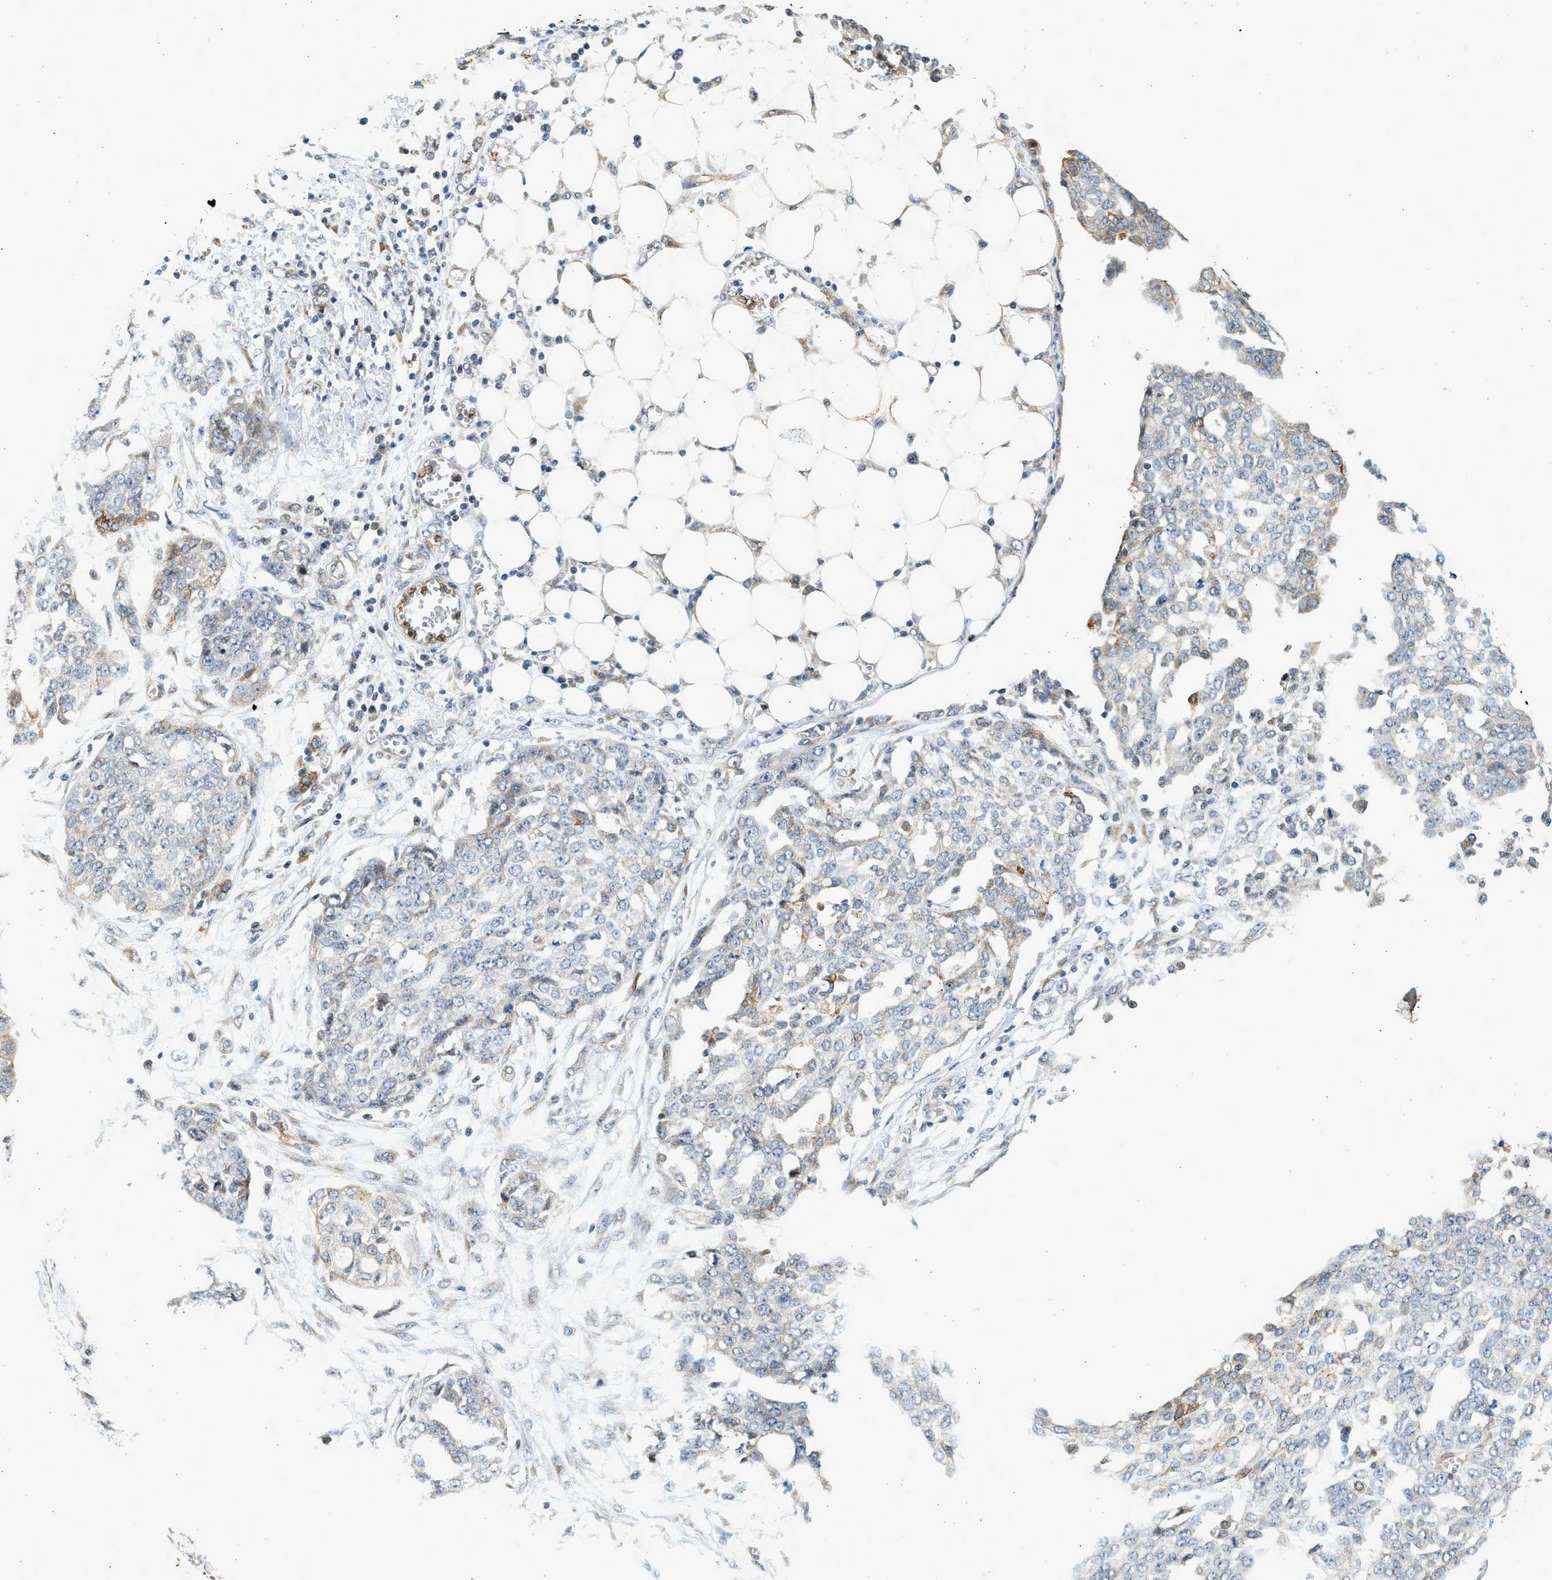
{"staining": {"intensity": "weak", "quantity": "<25%", "location": "cytoplasmic/membranous"}, "tissue": "ovarian cancer", "cell_type": "Tumor cells", "image_type": "cancer", "snomed": [{"axis": "morphology", "description": "Cystadenocarcinoma, serous, NOS"}, {"axis": "topography", "description": "Soft tissue"}, {"axis": "topography", "description": "Ovary"}], "caption": "An image of serous cystadenocarcinoma (ovarian) stained for a protein shows no brown staining in tumor cells. Nuclei are stained in blue.", "gene": "NRSN2", "patient": {"sex": "female", "age": 57}}